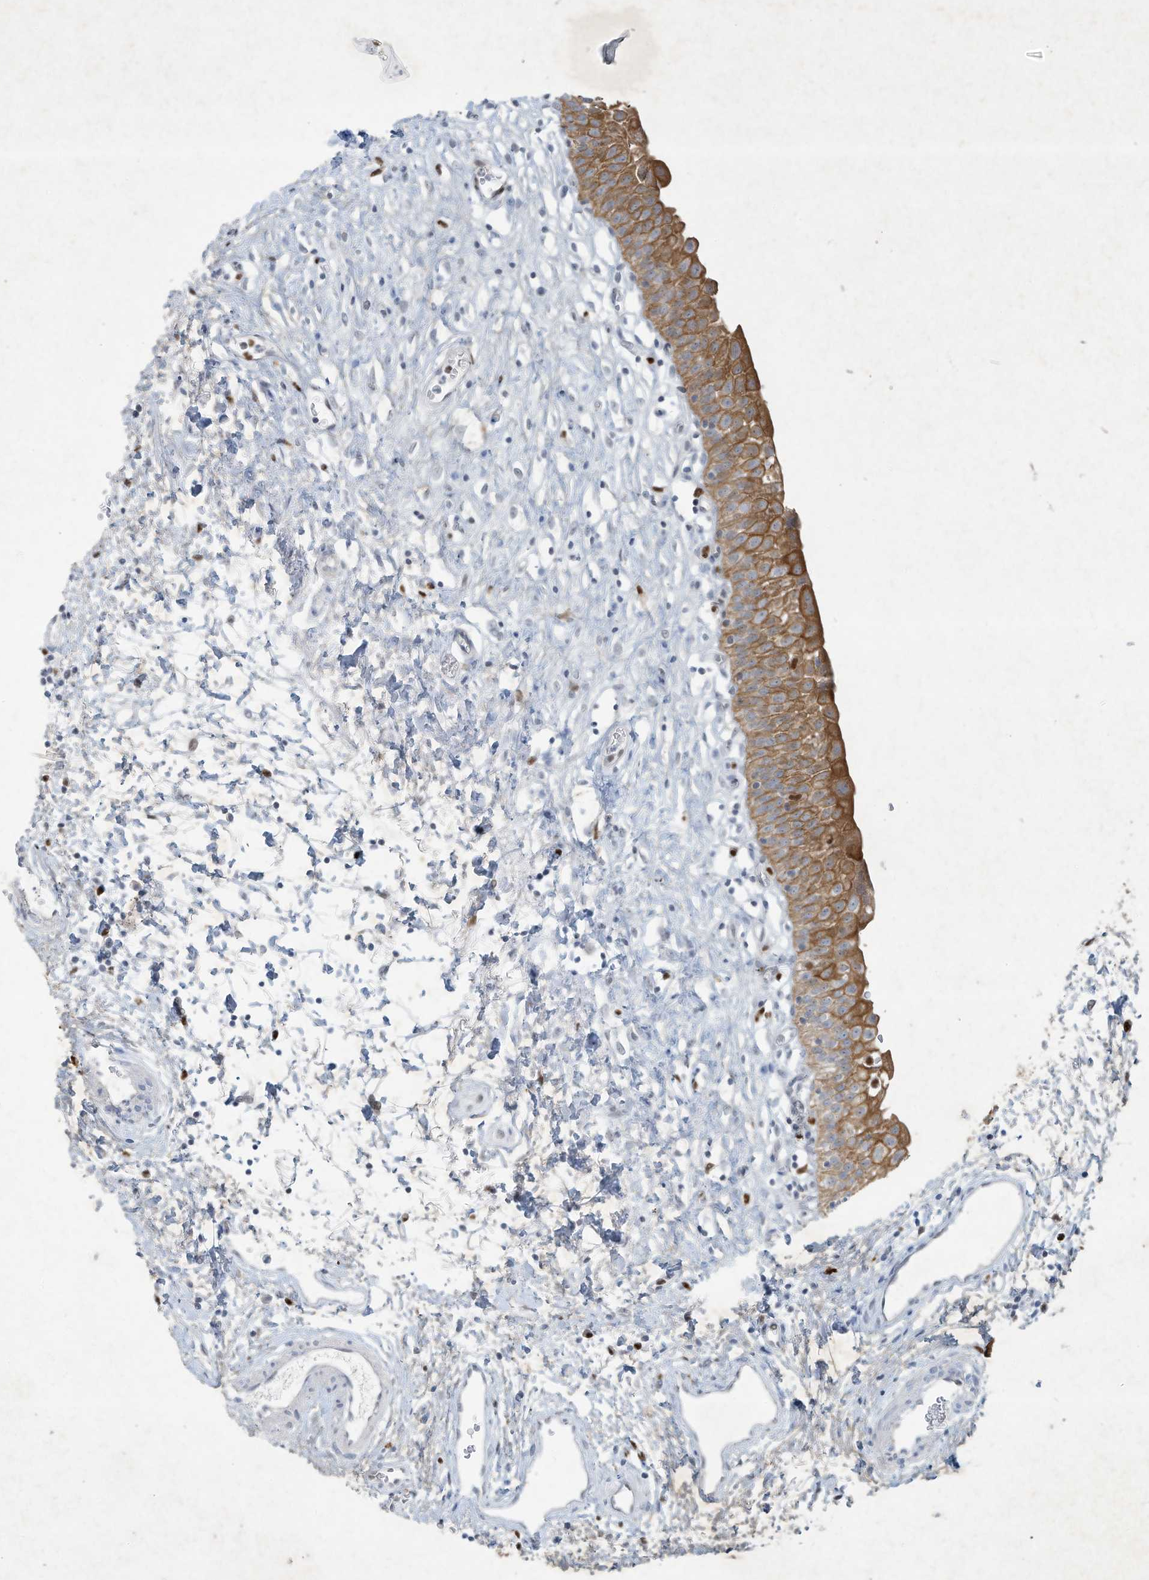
{"staining": {"intensity": "moderate", "quantity": ">75%", "location": "cytoplasmic/membranous"}, "tissue": "urinary bladder", "cell_type": "Urothelial cells", "image_type": "normal", "snomed": [{"axis": "morphology", "description": "Normal tissue, NOS"}, {"axis": "topography", "description": "Urinary bladder"}], "caption": "Protein expression analysis of benign human urinary bladder reveals moderate cytoplasmic/membranous expression in about >75% of urothelial cells. Ihc stains the protein of interest in brown and the nuclei are stained blue.", "gene": "TUBE1", "patient": {"sex": "male", "age": 51}}